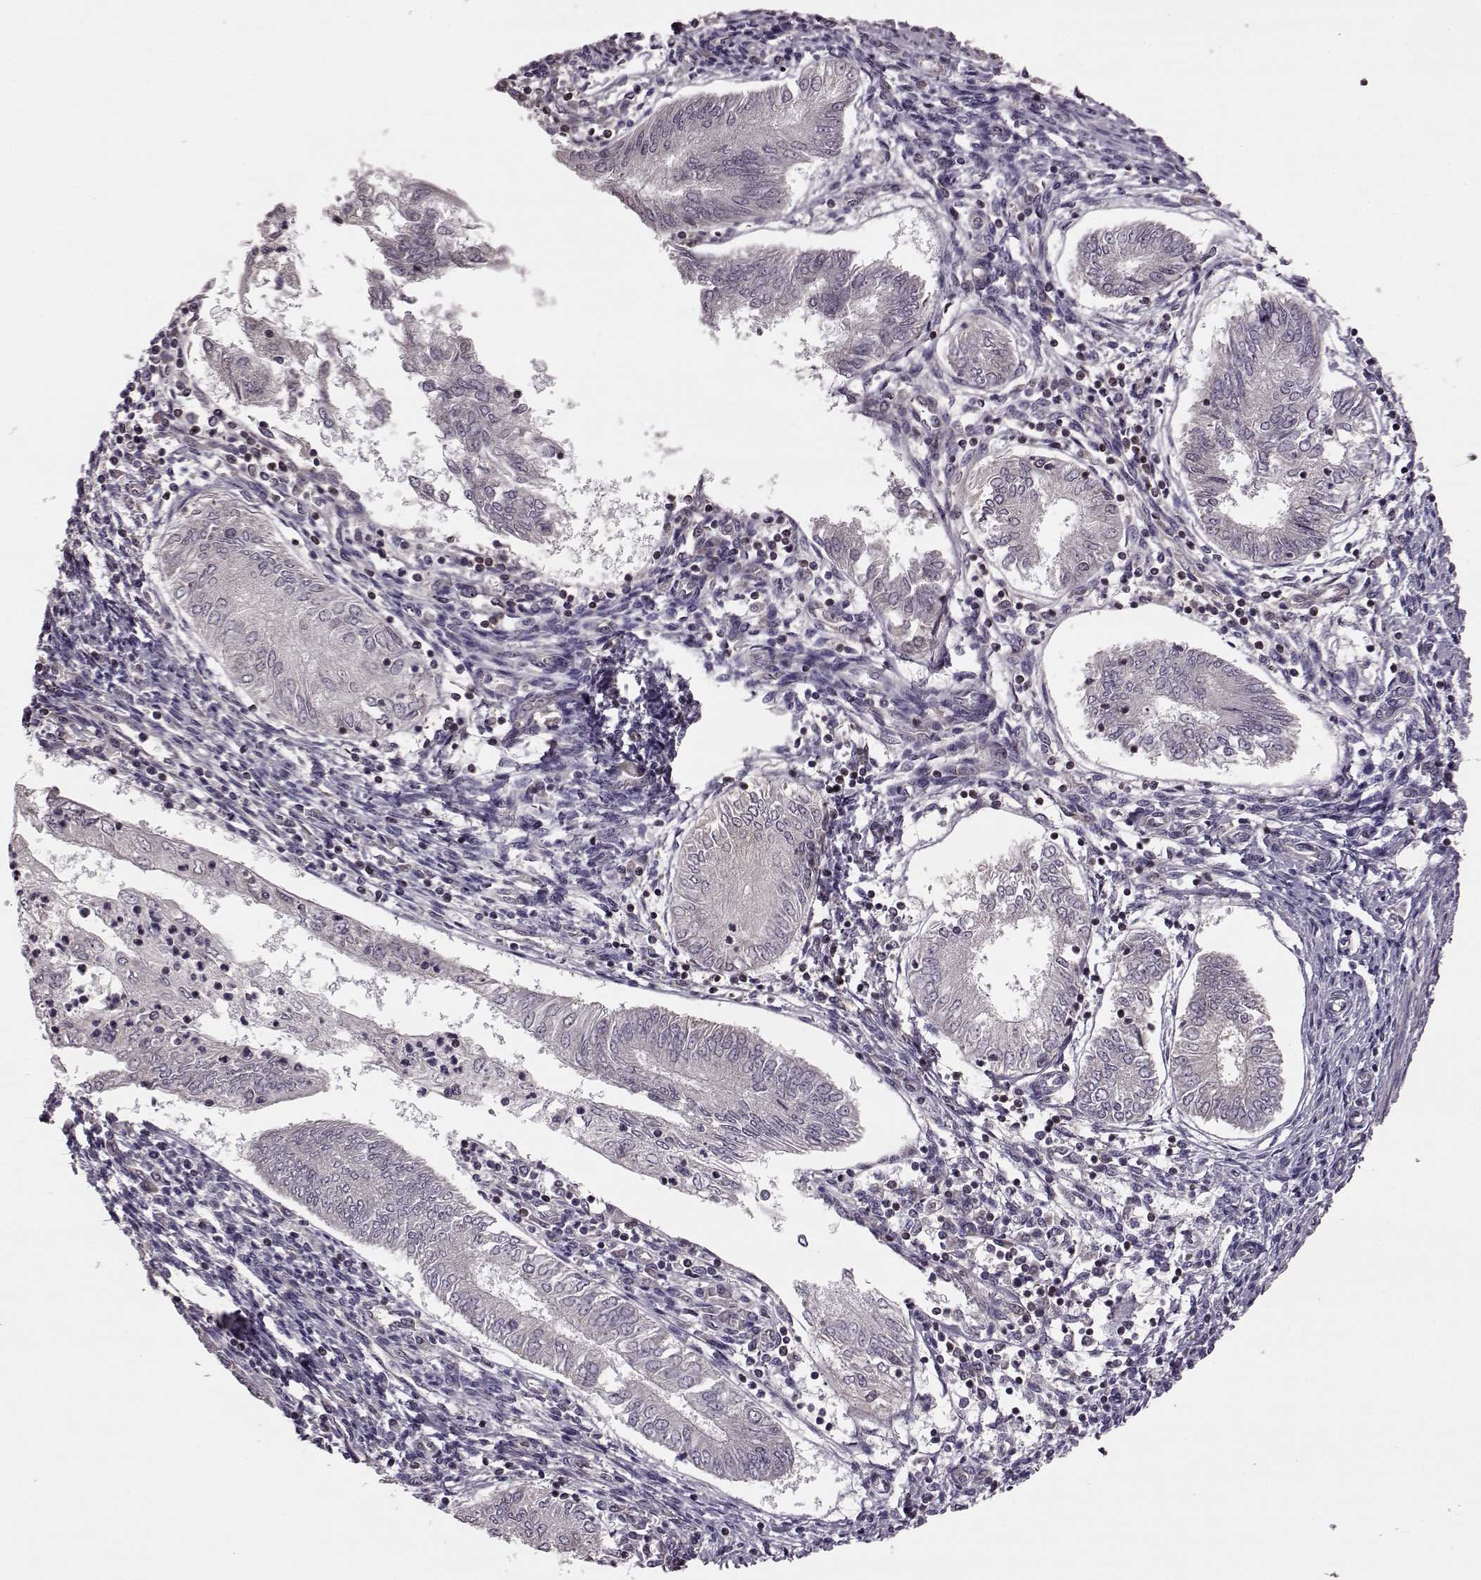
{"staining": {"intensity": "negative", "quantity": "none", "location": "none"}, "tissue": "endometrial cancer", "cell_type": "Tumor cells", "image_type": "cancer", "snomed": [{"axis": "morphology", "description": "Adenocarcinoma, NOS"}, {"axis": "topography", "description": "Endometrium"}], "caption": "A micrograph of adenocarcinoma (endometrial) stained for a protein displays no brown staining in tumor cells.", "gene": "CDC42SE1", "patient": {"sex": "female", "age": 68}}